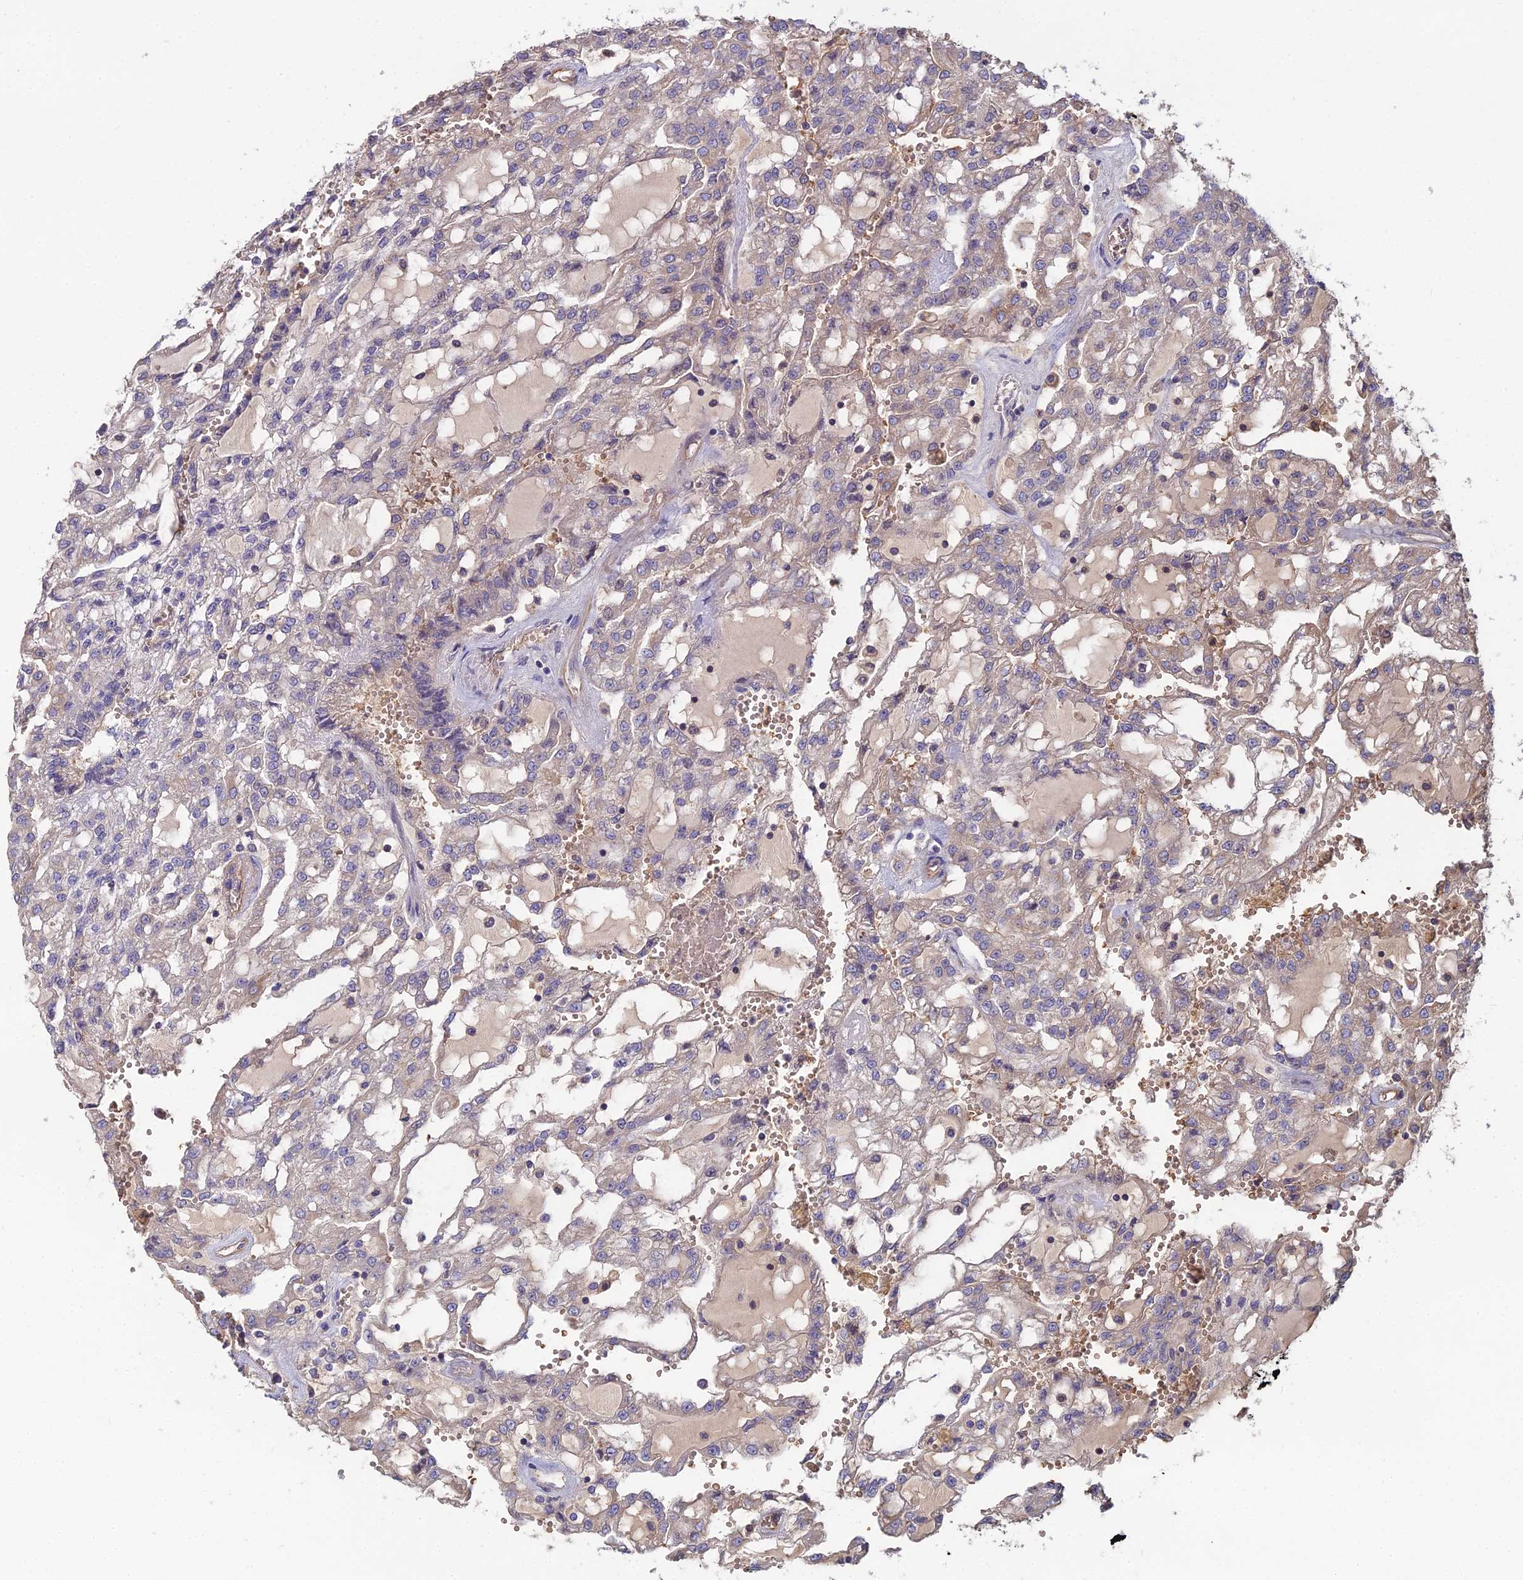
{"staining": {"intensity": "weak", "quantity": "<25%", "location": "cytoplasmic/membranous"}, "tissue": "renal cancer", "cell_type": "Tumor cells", "image_type": "cancer", "snomed": [{"axis": "morphology", "description": "Adenocarcinoma, NOS"}, {"axis": "topography", "description": "Kidney"}], "caption": "This histopathology image is of renal cancer (adenocarcinoma) stained with immunohistochemistry (IHC) to label a protein in brown with the nuclei are counter-stained blue. There is no staining in tumor cells.", "gene": "GALR2", "patient": {"sex": "male", "age": 63}}